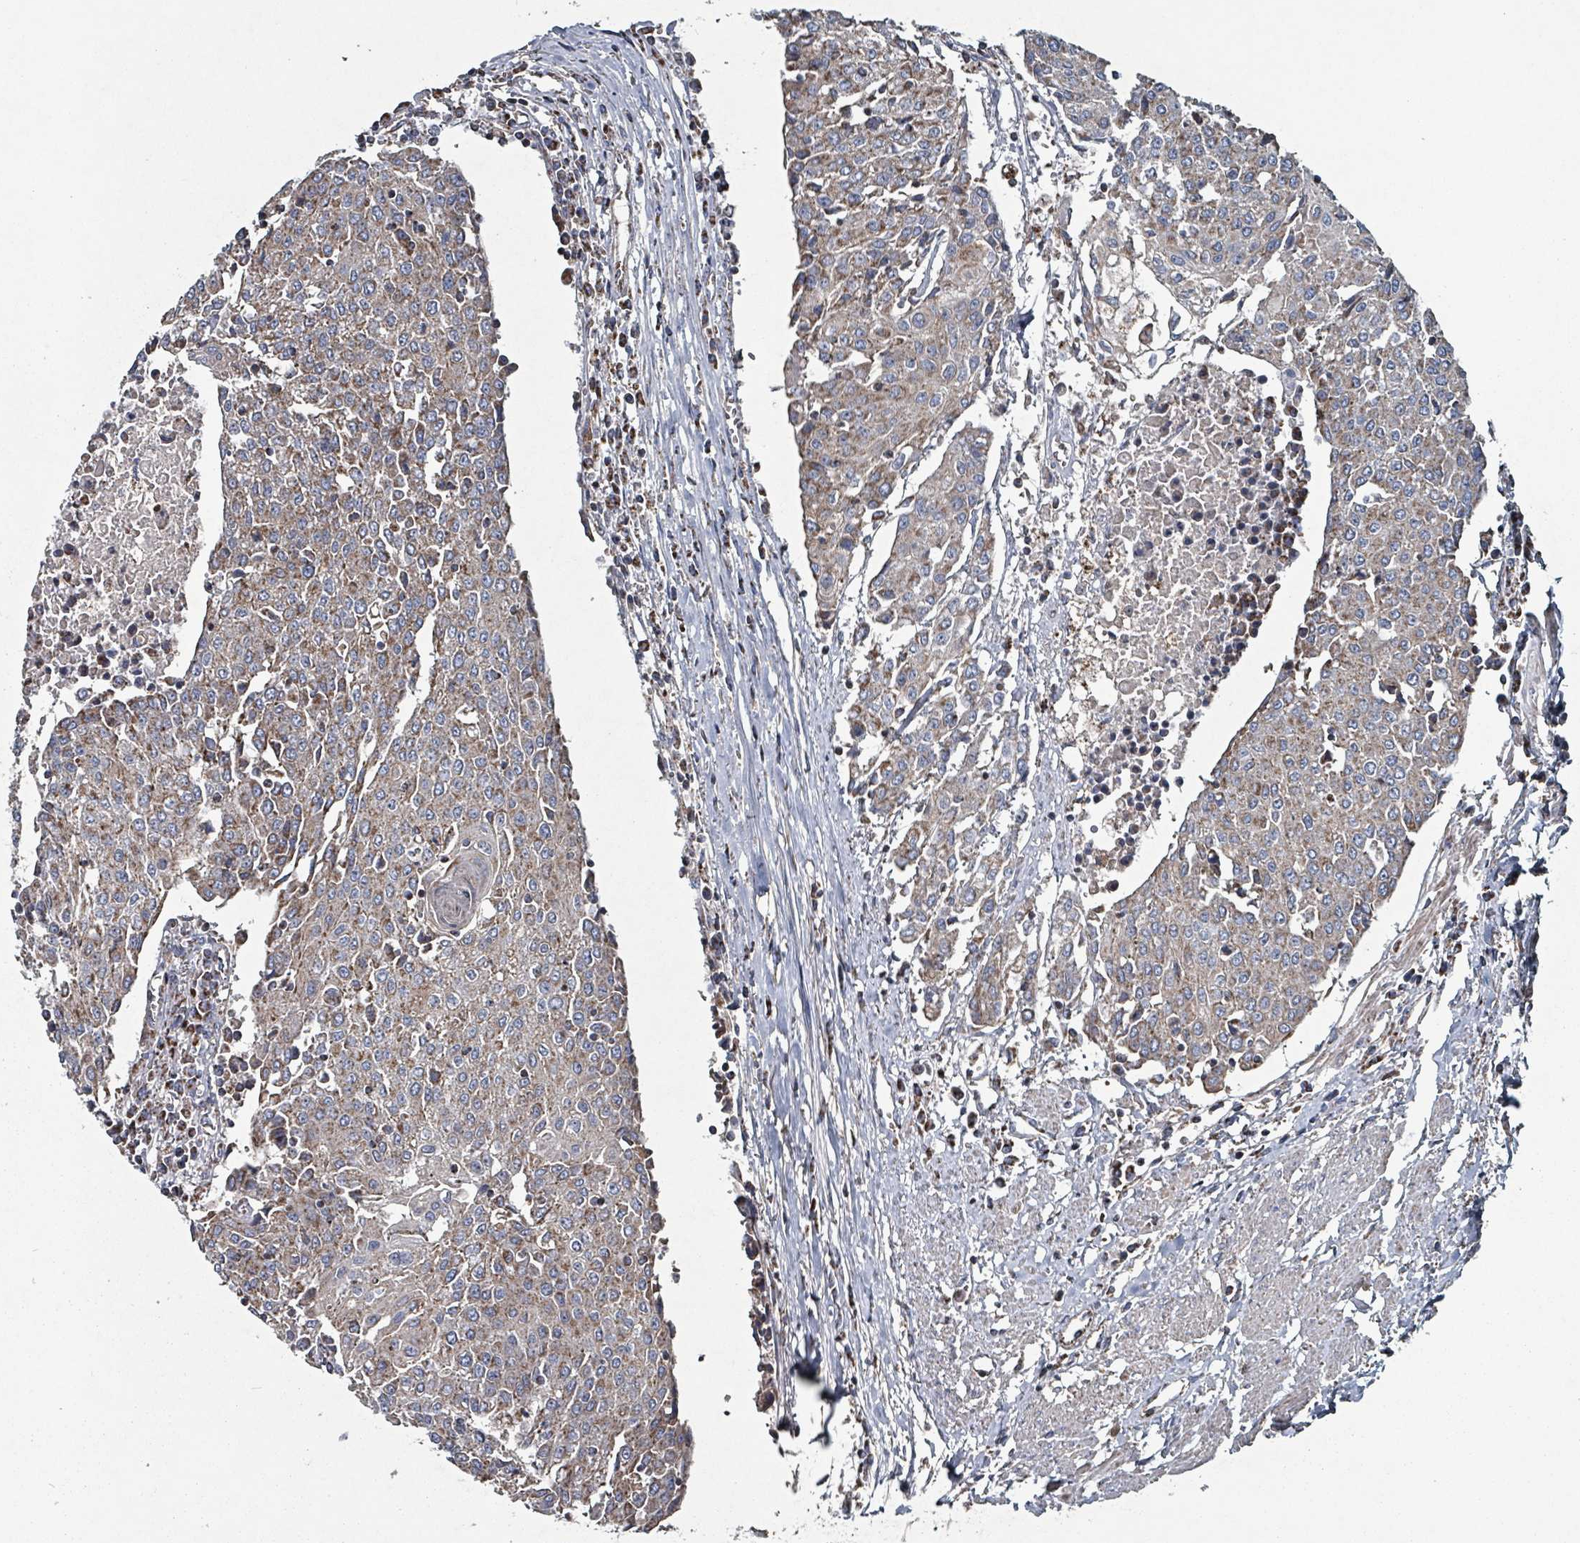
{"staining": {"intensity": "moderate", "quantity": "25%-75%", "location": "cytoplasmic/membranous"}, "tissue": "urothelial cancer", "cell_type": "Tumor cells", "image_type": "cancer", "snomed": [{"axis": "morphology", "description": "Urothelial carcinoma, High grade"}, {"axis": "topography", "description": "Urinary bladder"}], "caption": "Protein expression analysis of urothelial cancer exhibits moderate cytoplasmic/membranous positivity in about 25%-75% of tumor cells.", "gene": "ABHD18", "patient": {"sex": "female", "age": 85}}